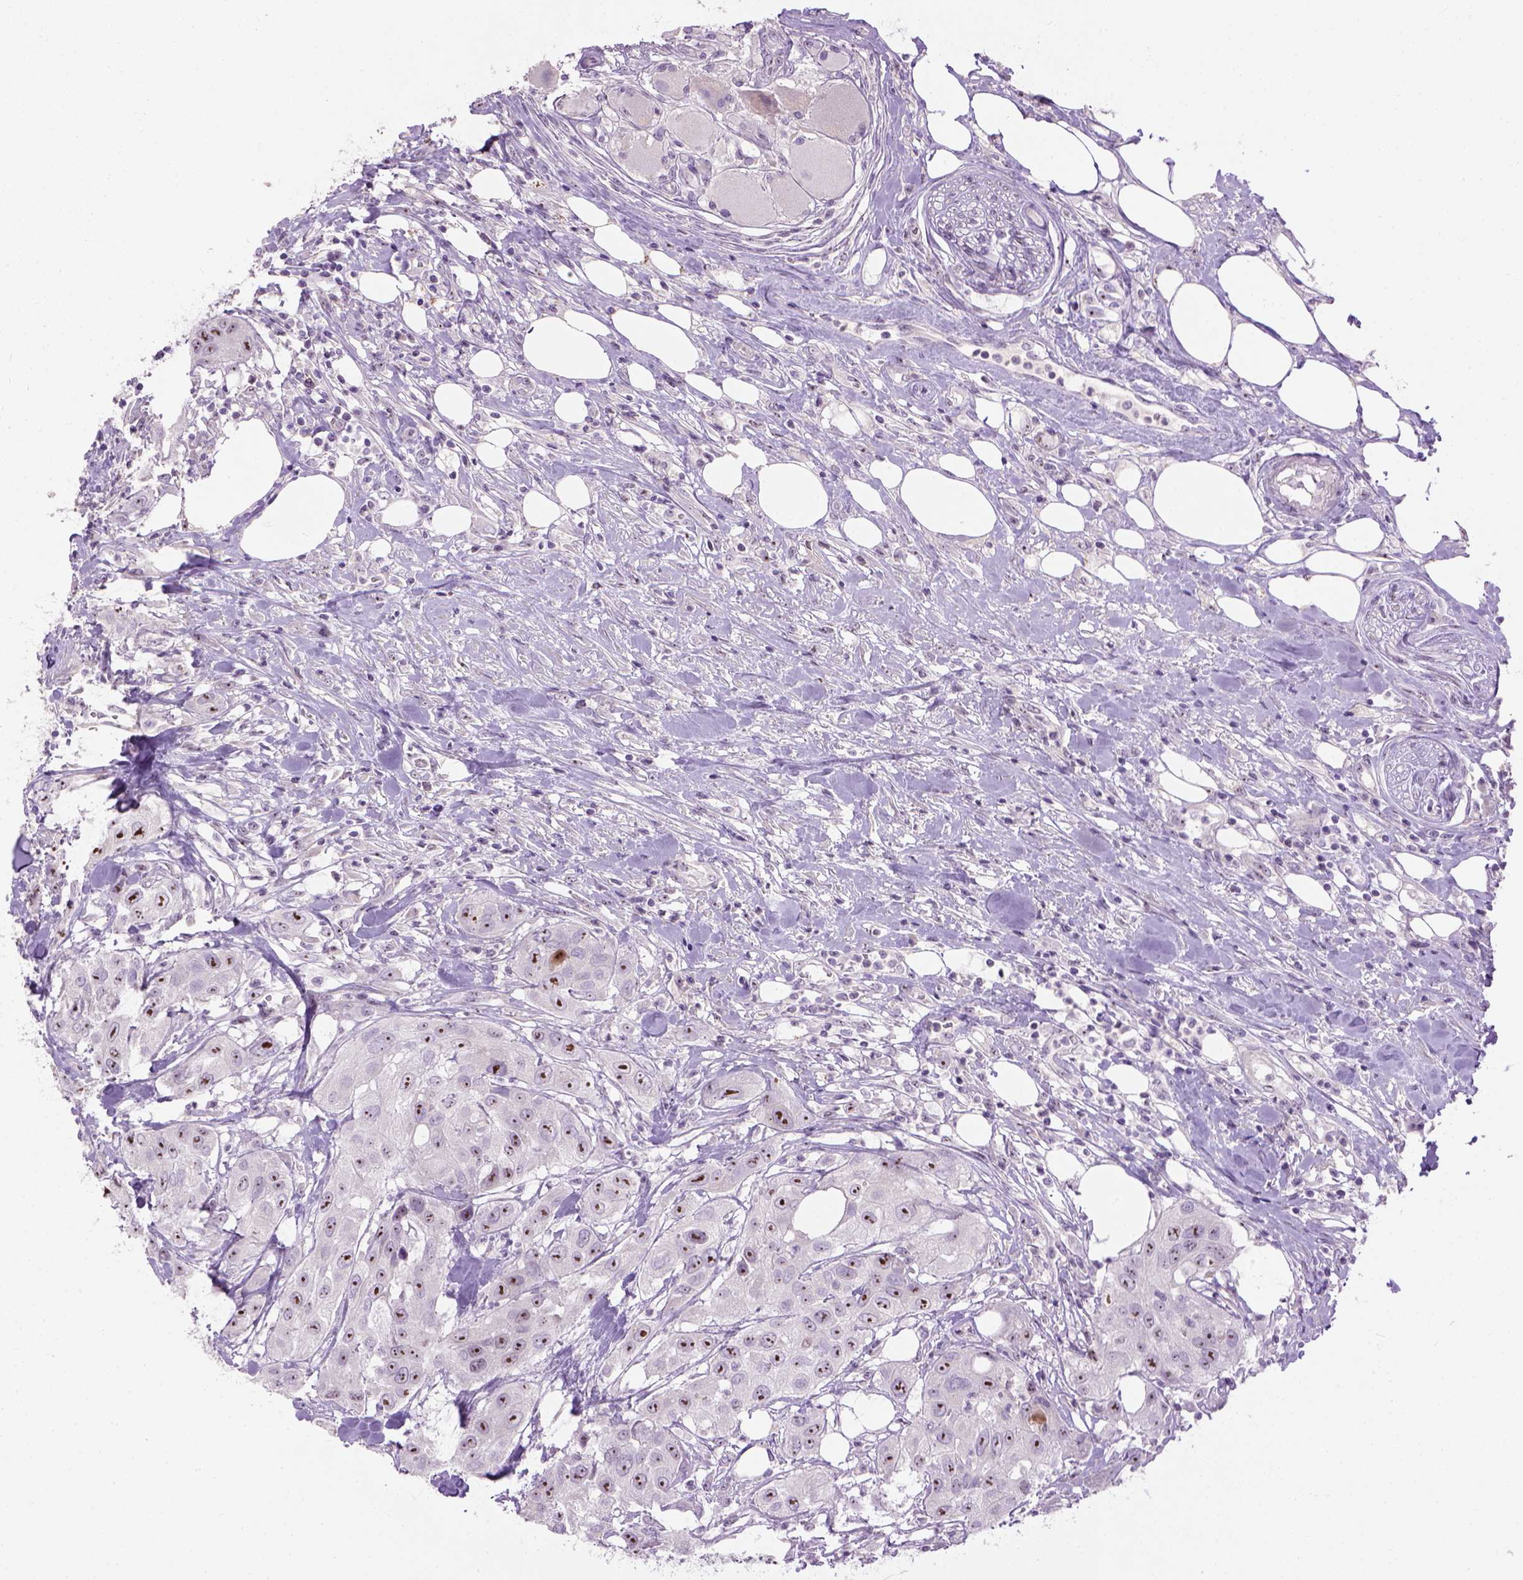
{"staining": {"intensity": "strong", "quantity": ">75%", "location": "nuclear"}, "tissue": "urothelial cancer", "cell_type": "Tumor cells", "image_type": "cancer", "snomed": [{"axis": "morphology", "description": "Urothelial carcinoma, High grade"}, {"axis": "topography", "description": "Urinary bladder"}], "caption": "Human urothelial cancer stained for a protein (brown) exhibits strong nuclear positive expression in approximately >75% of tumor cells.", "gene": "UTP4", "patient": {"sex": "male", "age": 79}}